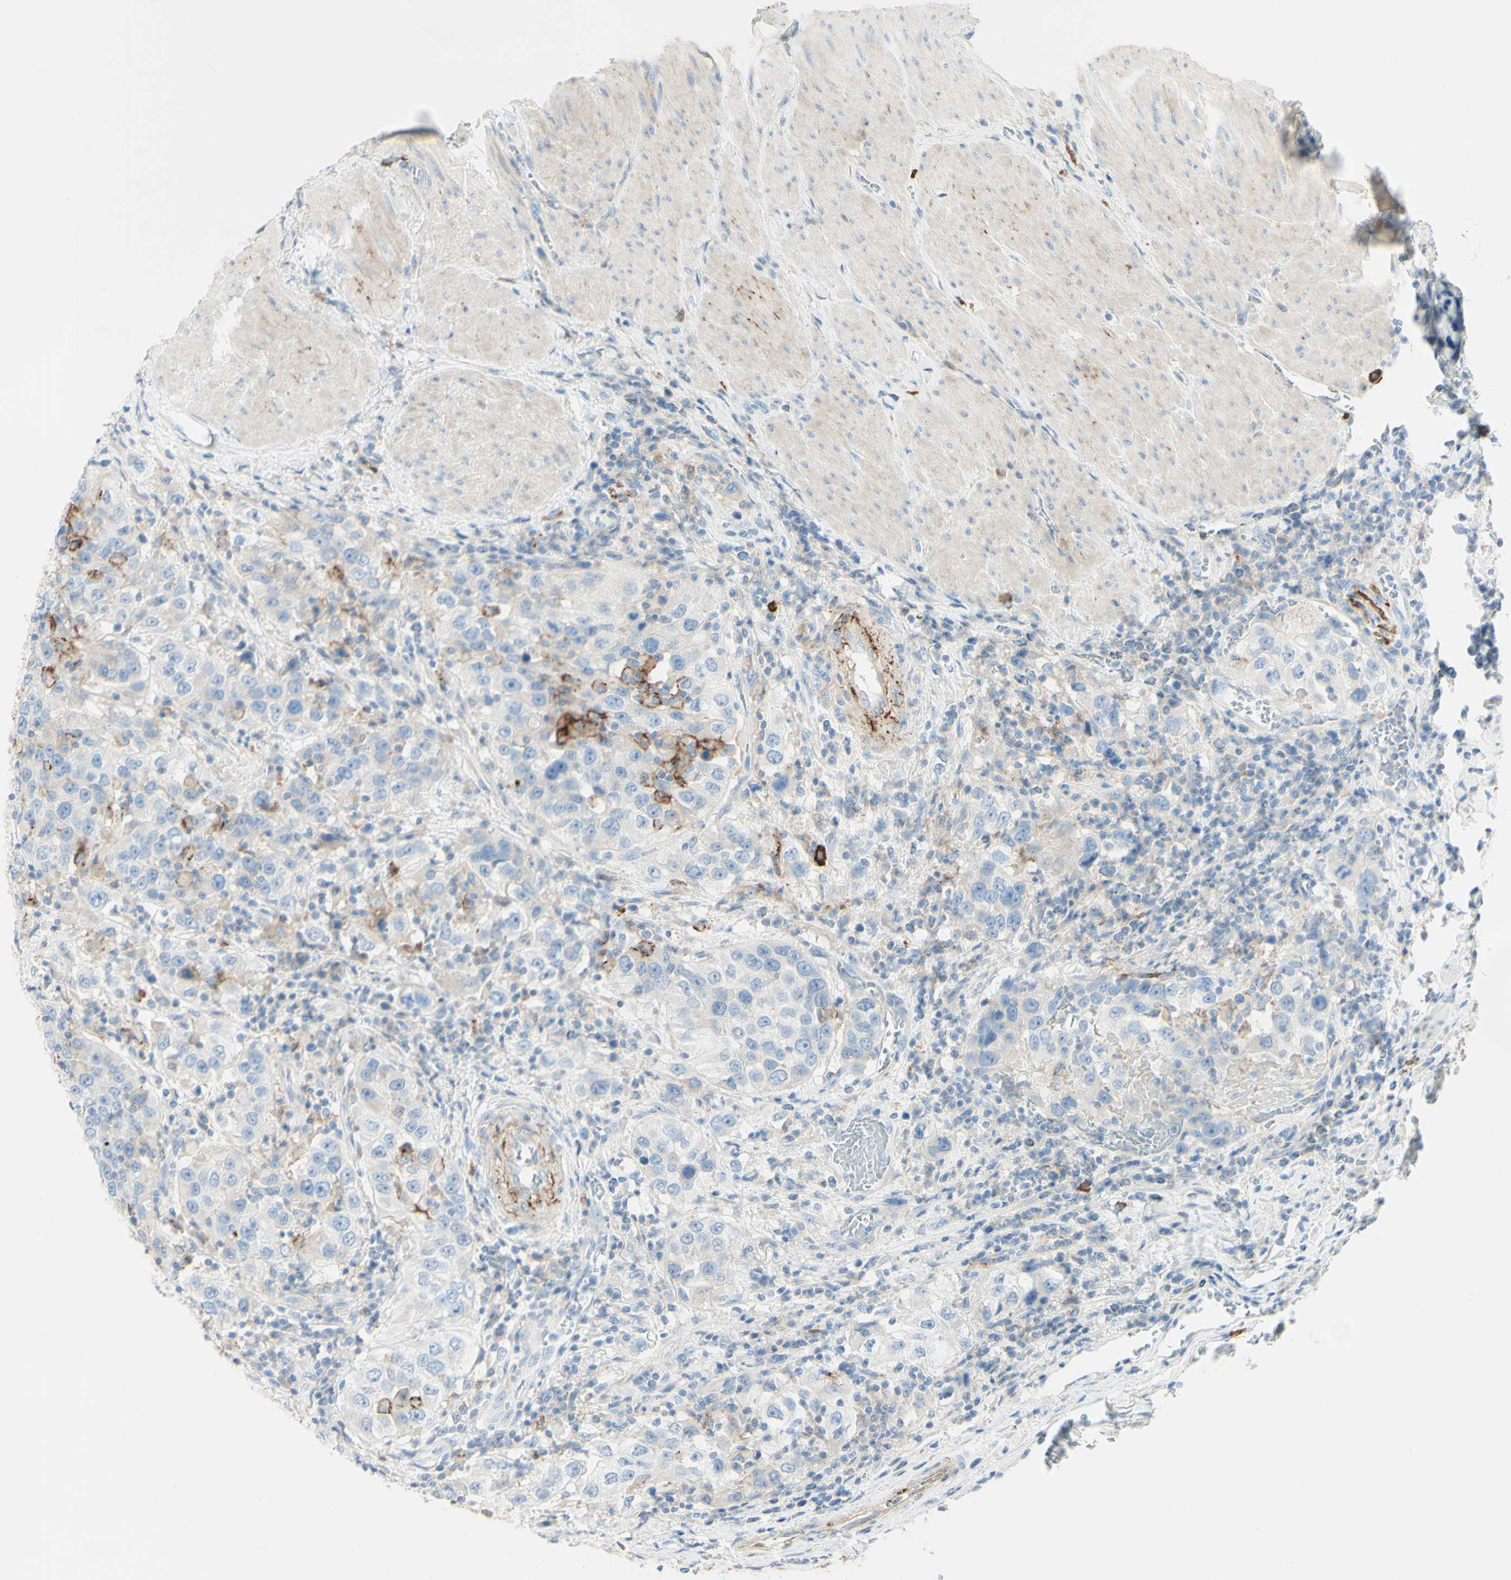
{"staining": {"intensity": "negative", "quantity": "none", "location": "none"}, "tissue": "urothelial cancer", "cell_type": "Tumor cells", "image_type": "cancer", "snomed": [{"axis": "morphology", "description": "Urothelial carcinoma, High grade"}, {"axis": "topography", "description": "Urinary bladder"}], "caption": "Tumor cells are negative for protein expression in human urothelial carcinoma (high-grade).", "gene": "ALCAM", "patient": {"sex": "female", "age": 80}}